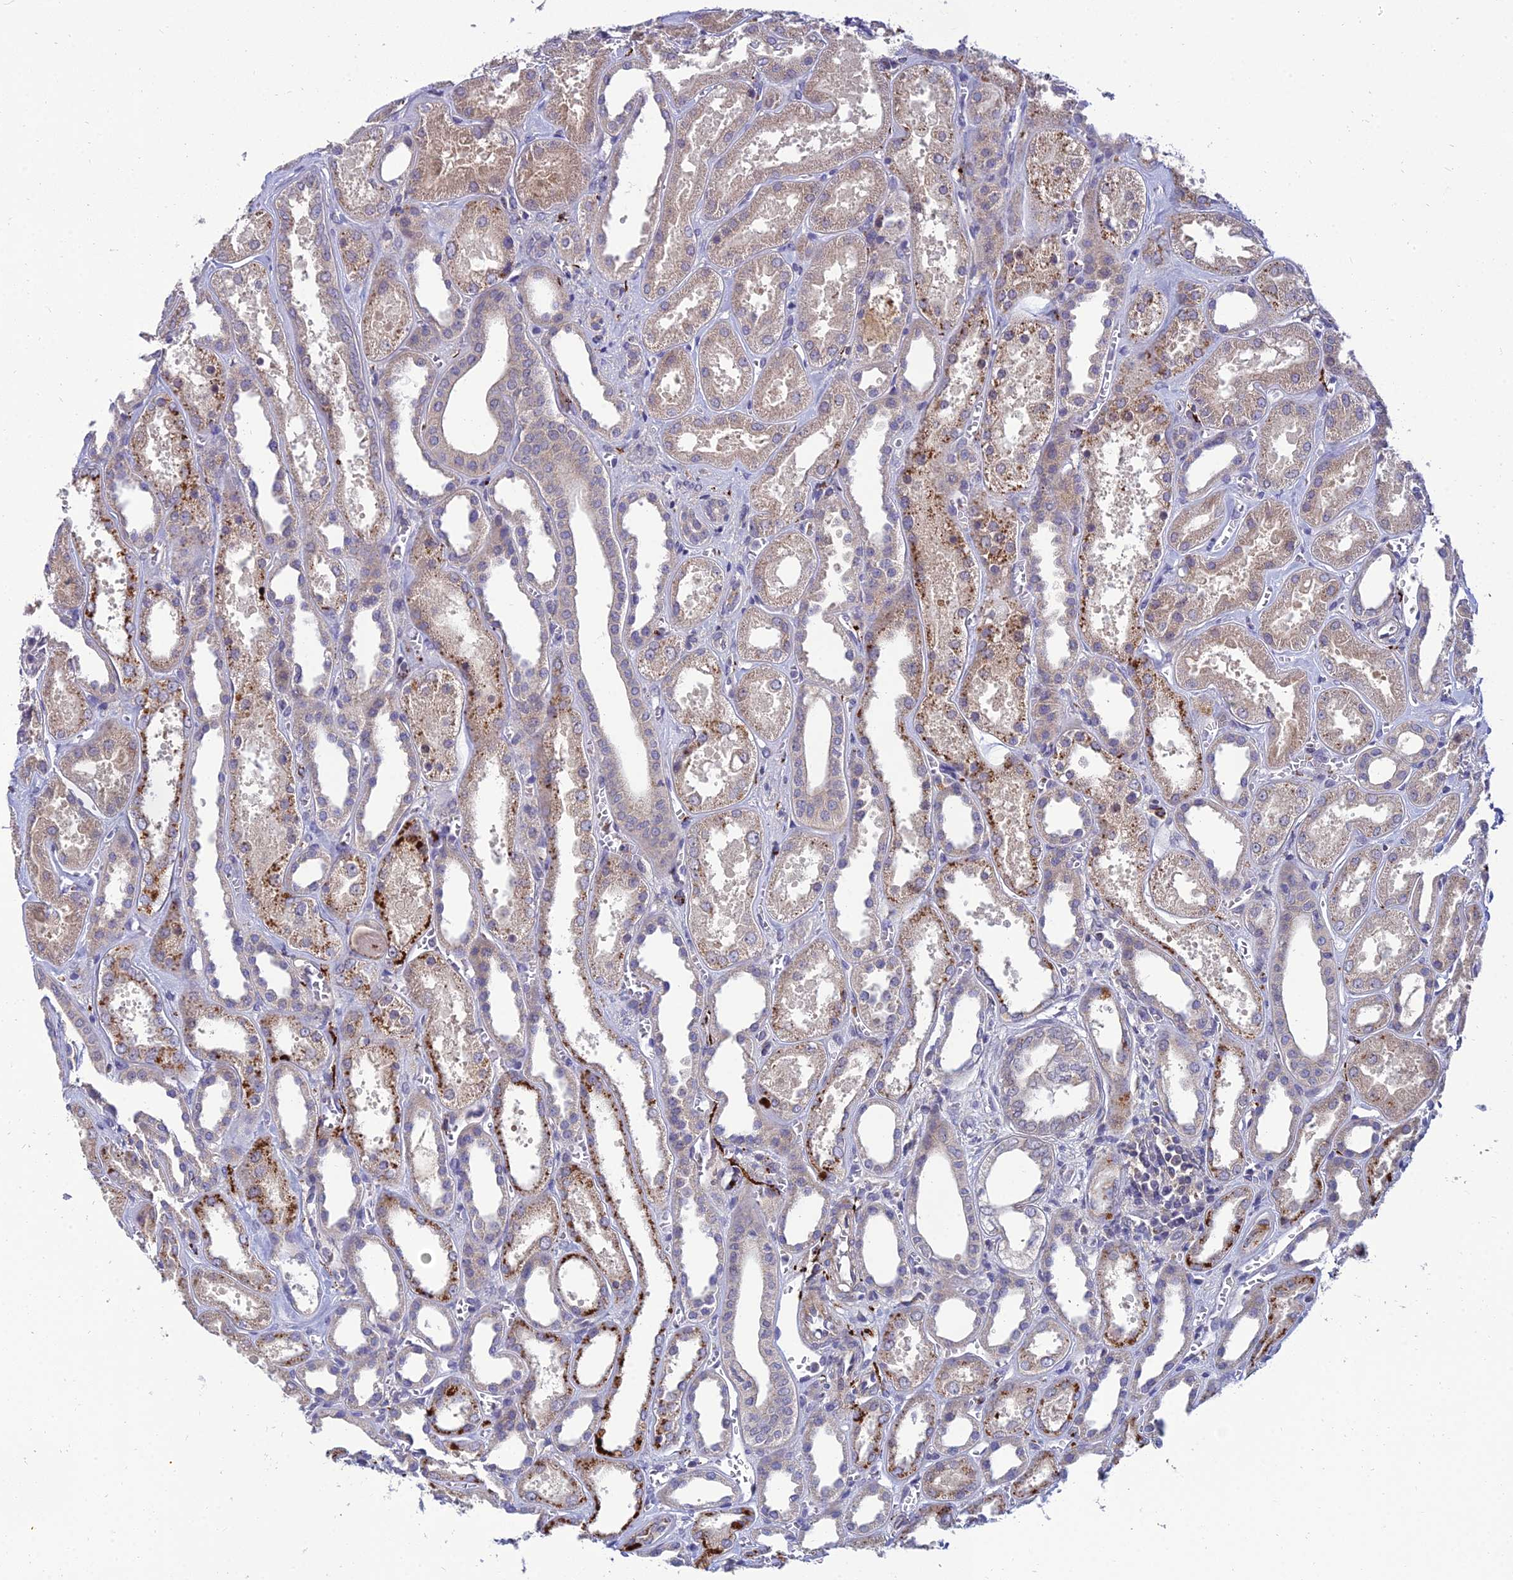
{"staining": {"intensity": "weak", "quantity": "<25%", "location": "cytoplasmic/membranous"}, "tissue": "kidney", "cell_type": "Cells in glomeruli", "image_type": "normal", "snomed": [{"axis": "morphology", "description": "Normal tissue, NOS"}, {"axis": "morphology", "description": "Adenocarcinoma, NOS"}, {"axis": "topography", "description": "Kidney"}], "caption": "A high-resolution histopathology image shows immunohistochemistry staining of benign kidney, which shows no significant positivity in cells in glomeruli.", "gene": "NPY", "patient": {"sex": "female", "age": 68}}